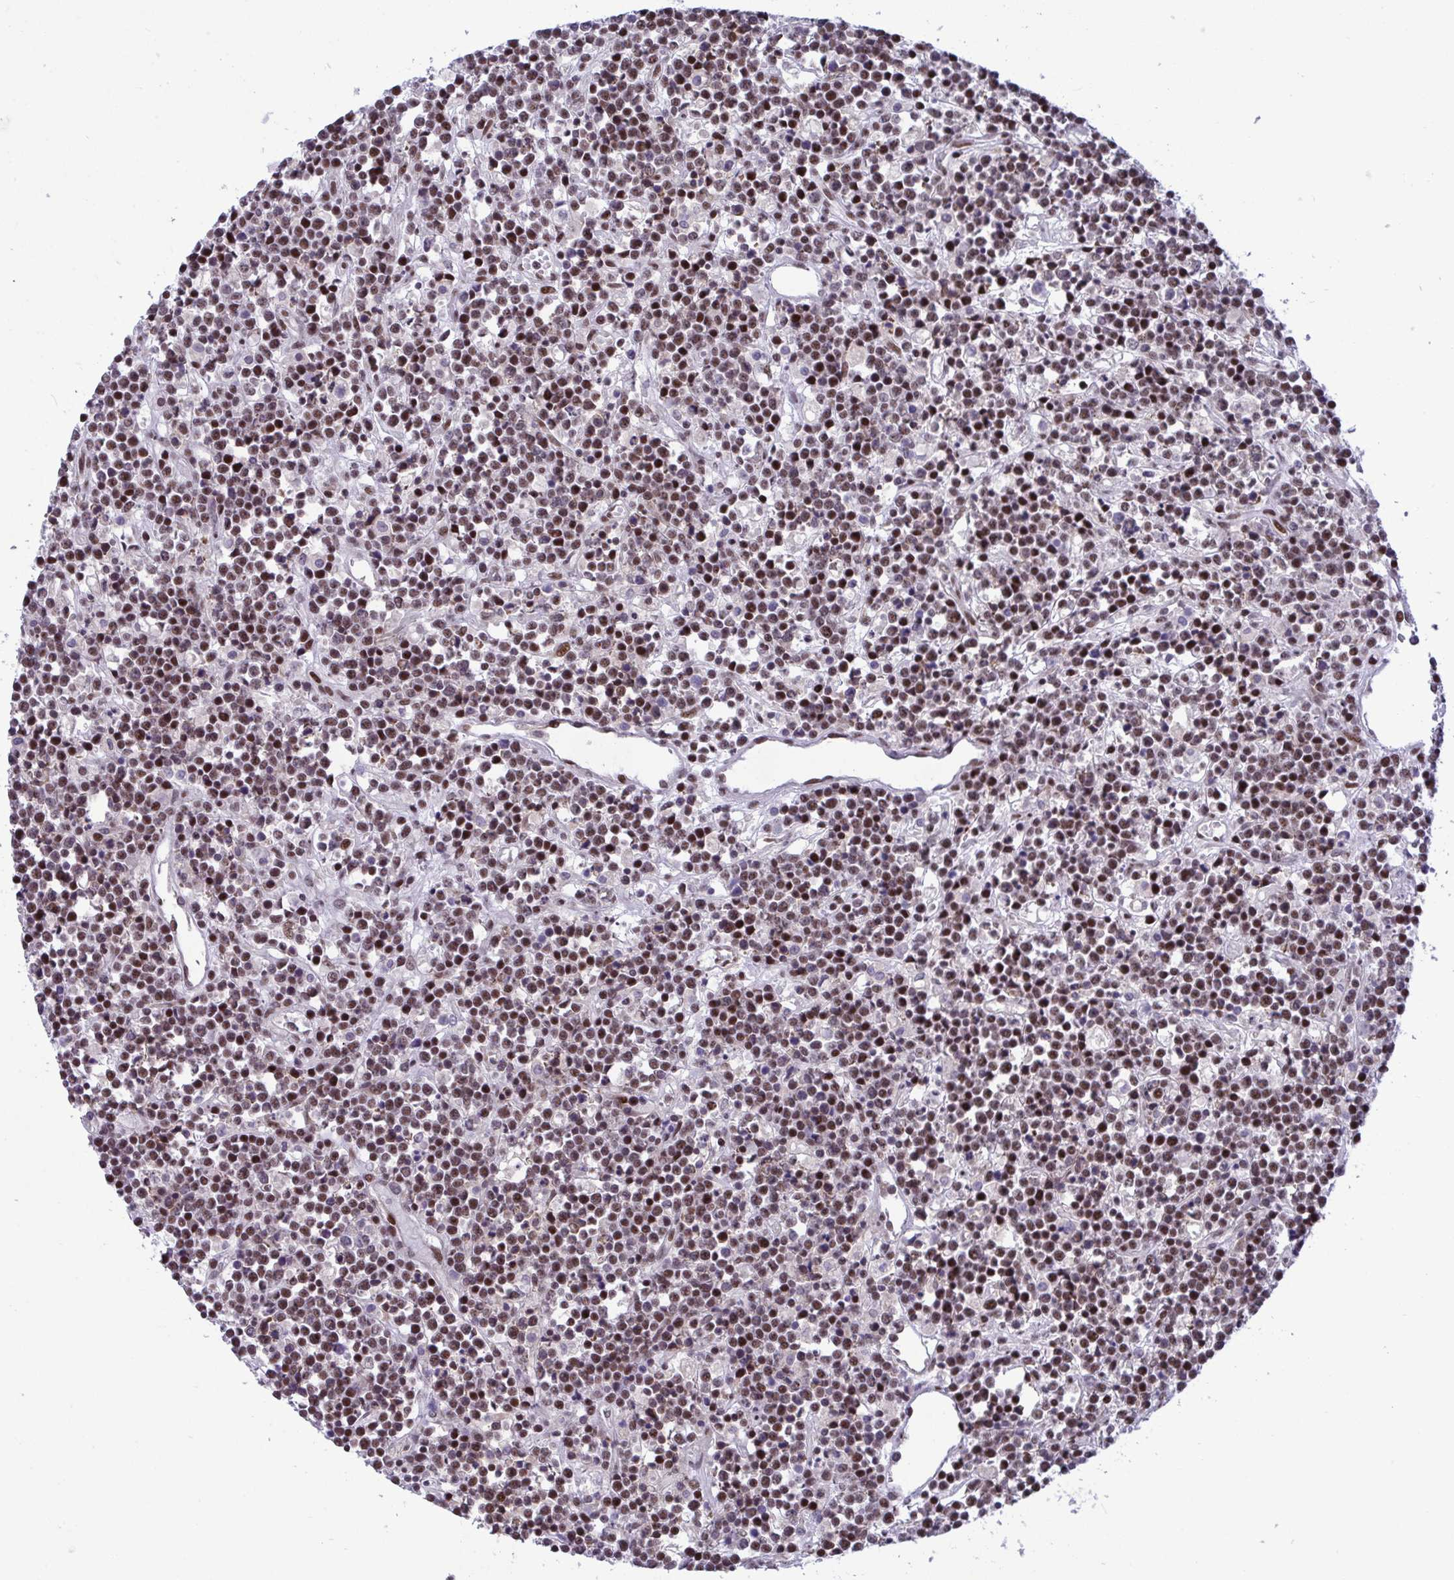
{"staining": {"intensity": "moderate", "quantity": ">75%", "location": "nuclear"}, "tissue": "lymphoma", "cell_type": "Tumor cells", "image_type": "cancer", "snomed": [{"axis": "morphology", "description": "Malignant lymphoma, non-Hodgkin's type, High grade"}, {"axis": "topography", "description": "Ovary"}], "caption": "This micrograph demonstrates IHC staining of high-grade malignant lymphoma, non-Hodgkin's type, with medium moderate nuclear expression in about >75% of tumor cells.", "gene": "WBP11", "patient": {"sex": "female", "age": 56}}